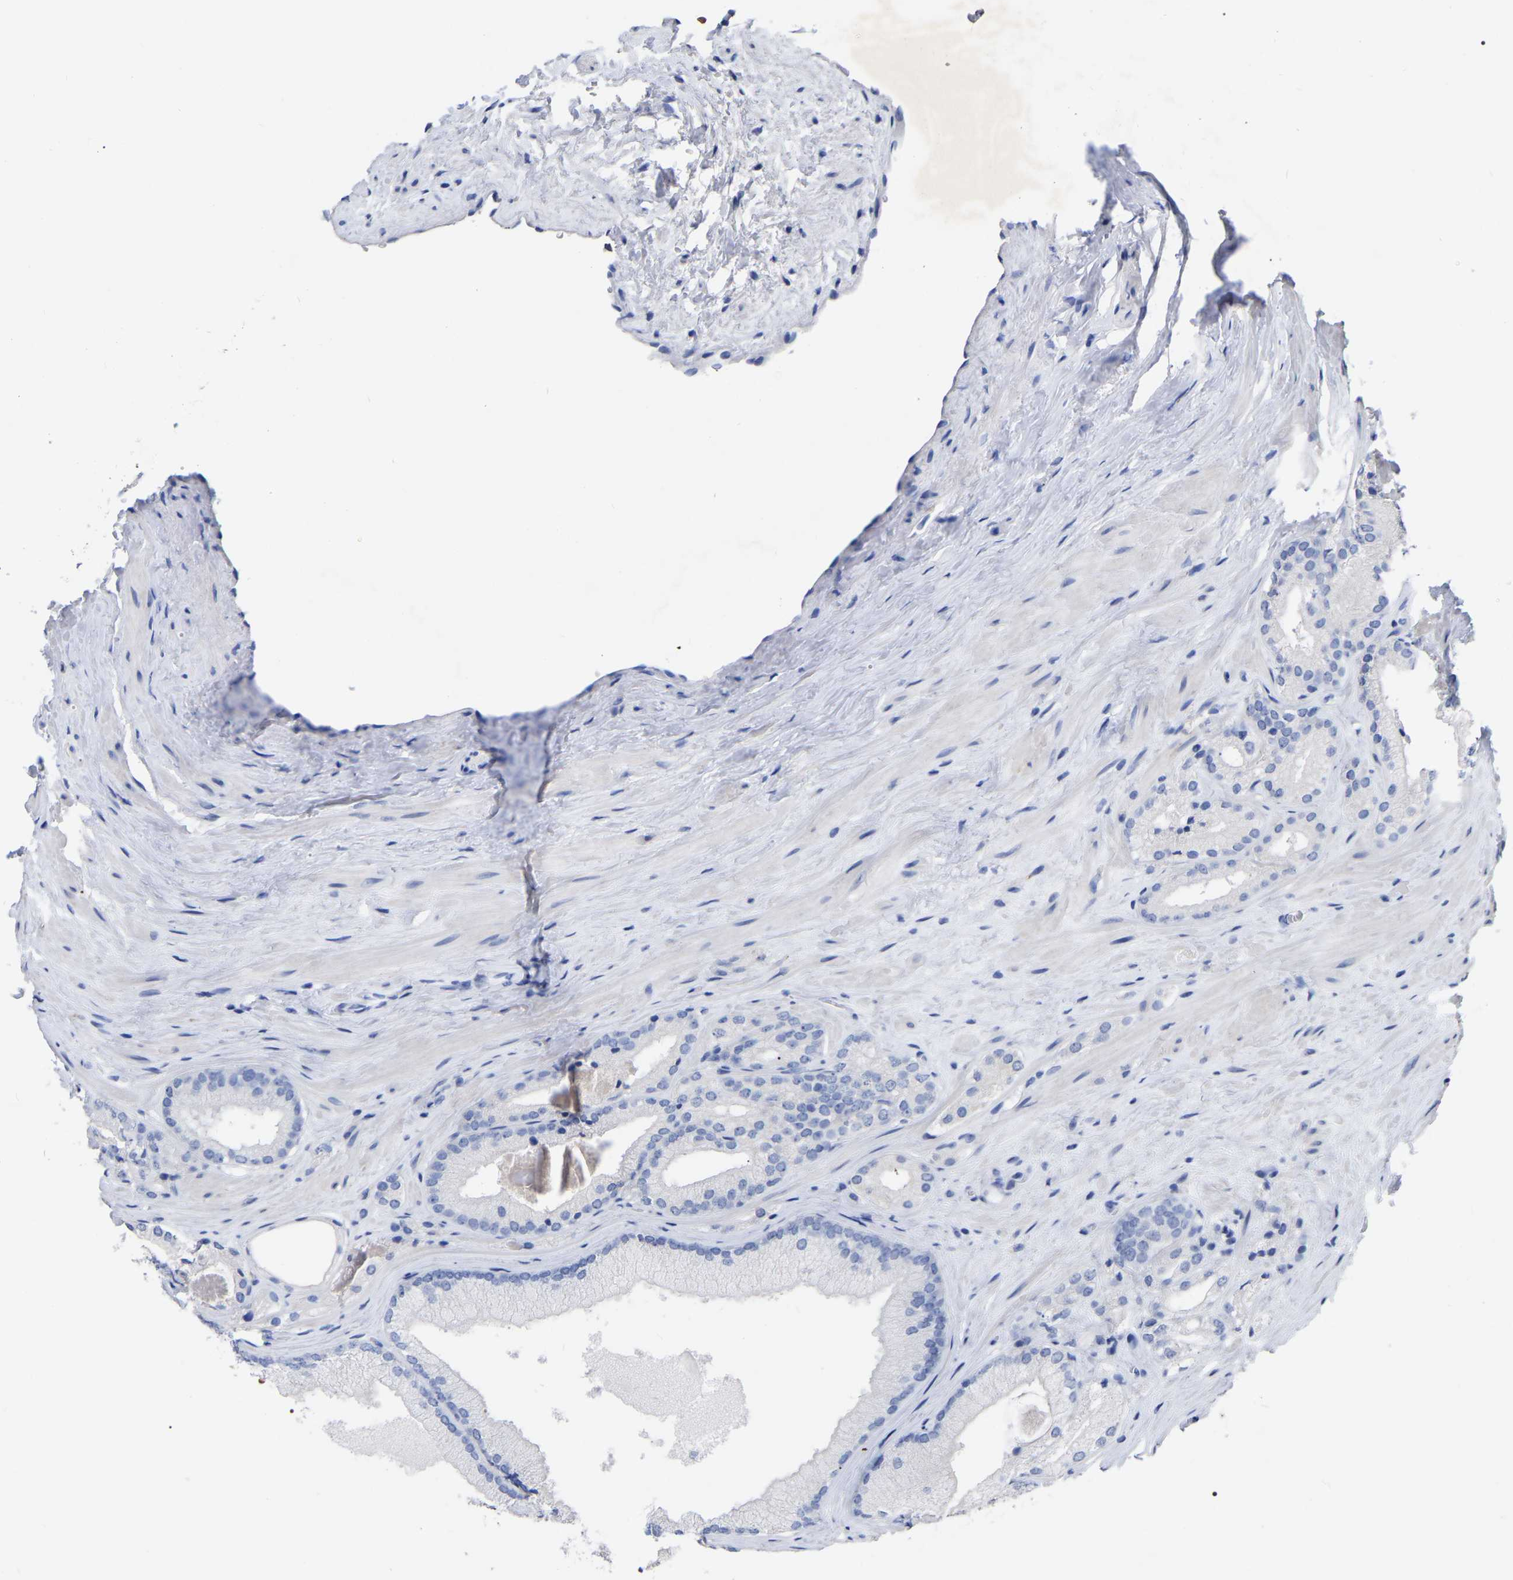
{"staining": {"intensity": "negative", "quantity": "none", "location": "none"}, "tissue": "prostate cancer", "cell_type": "Tumor cells", "image_type": "cancer", "snomed": [{"axis": "morphology", "description": "Adenocarcinoma, Low grade"}, {"axis": "topography", "description": "Prostate"}], "caption": "High power microscopy histopathology image of an immunohistochemistry (IHC) photomicrograph of prostate cancer, revealing no significant expression in tumor cells.", "gene": "ANXA13", "patient": {"sex": "male", "age": 65}}